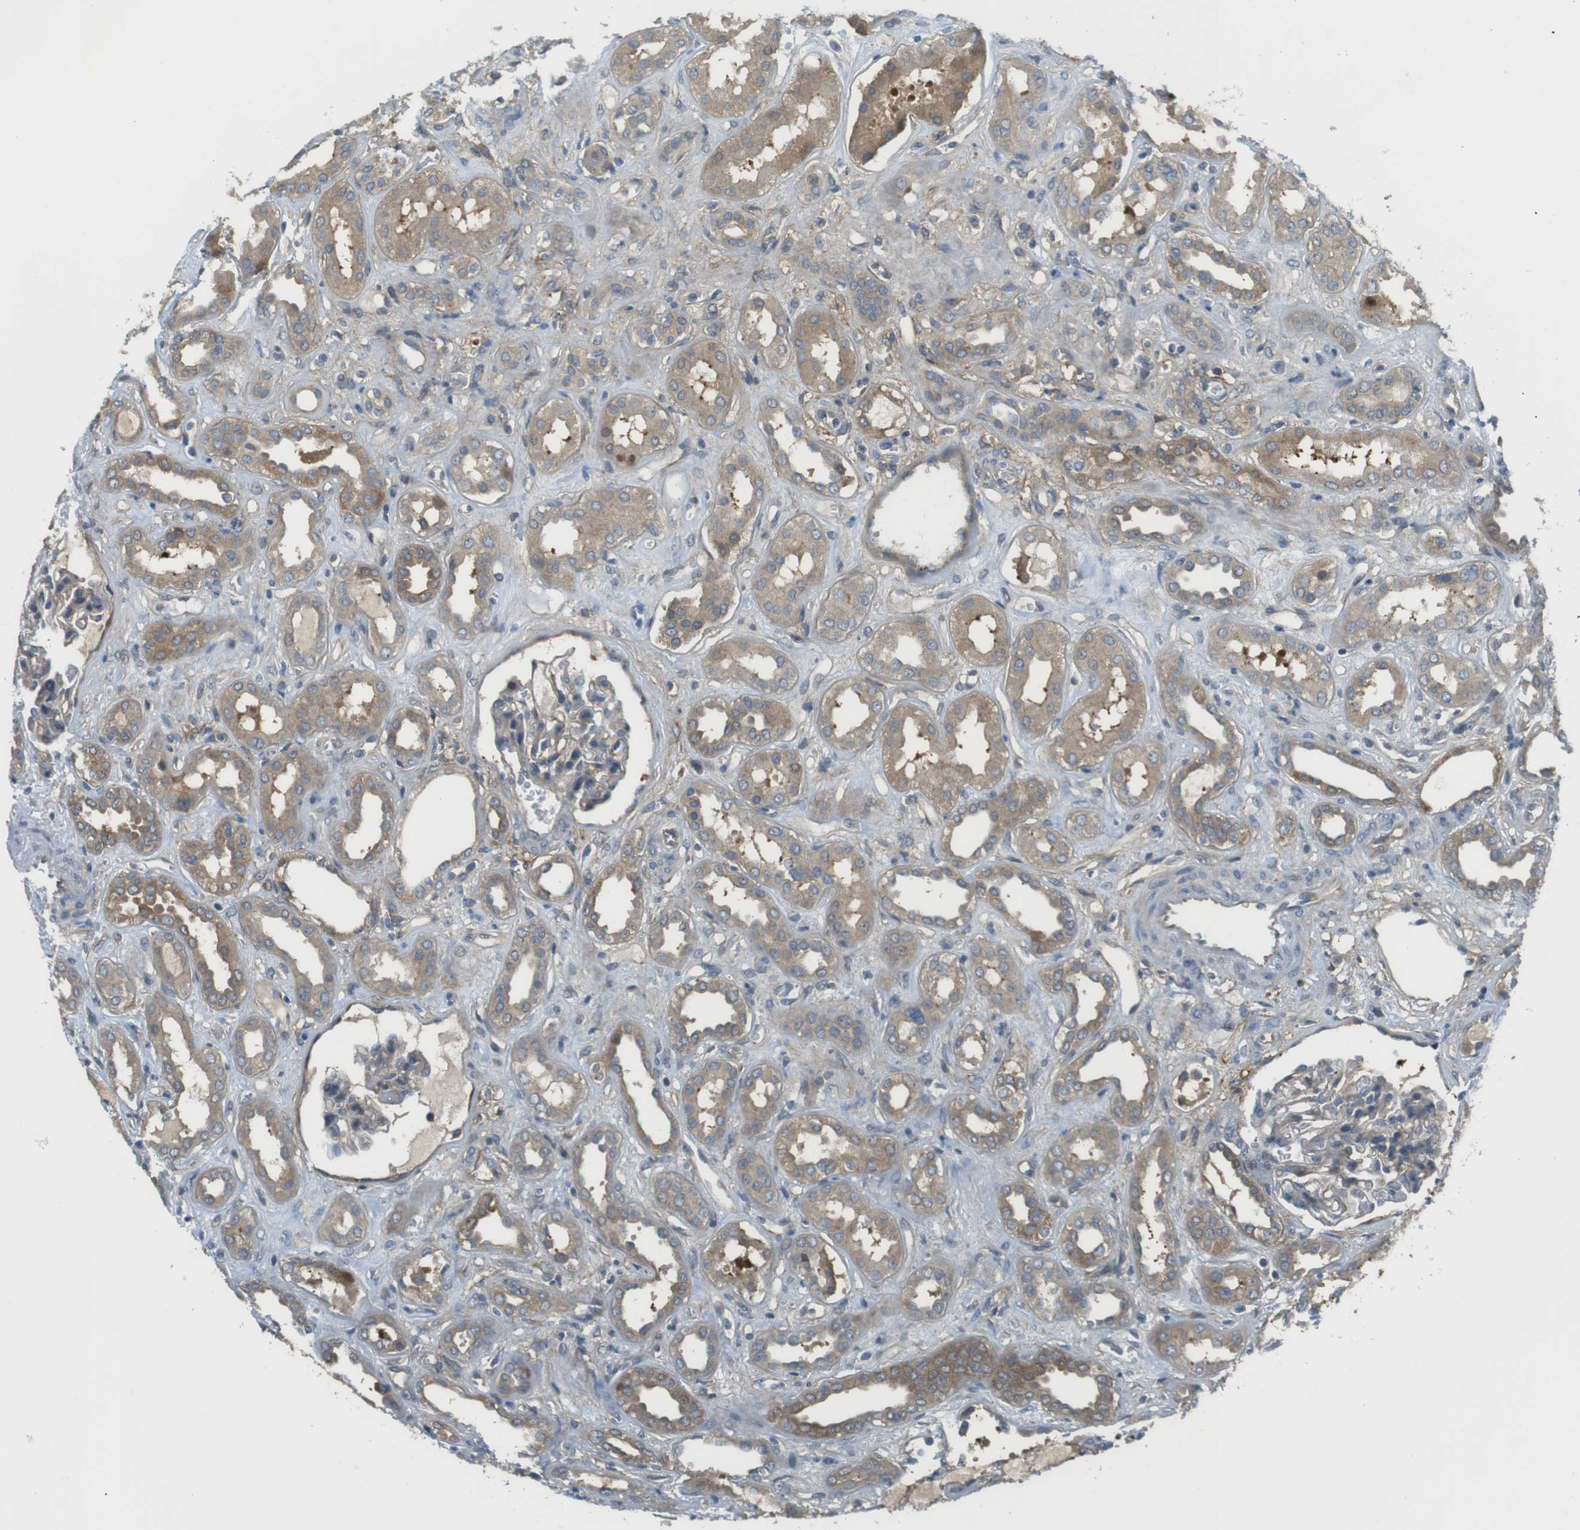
{"staining": {"intensity": "weak", "quantity": "<25%", "location": "cytoplasmic/membranous"}, "tissue": "kidney", "cell_type": "Cells in glomeruli", "image_type": "normal", "snomed": [{"axis": "morphology", "description": "Normal tissue, NOS"}, {"axis": "topography", "description": "Kidney"}], "caption": "The histopathology image demonstrates no staining of cells in glomeruli in normal kidney.", "gene": "ABHD15", "patient": {"sex": "male", "age": 59}}